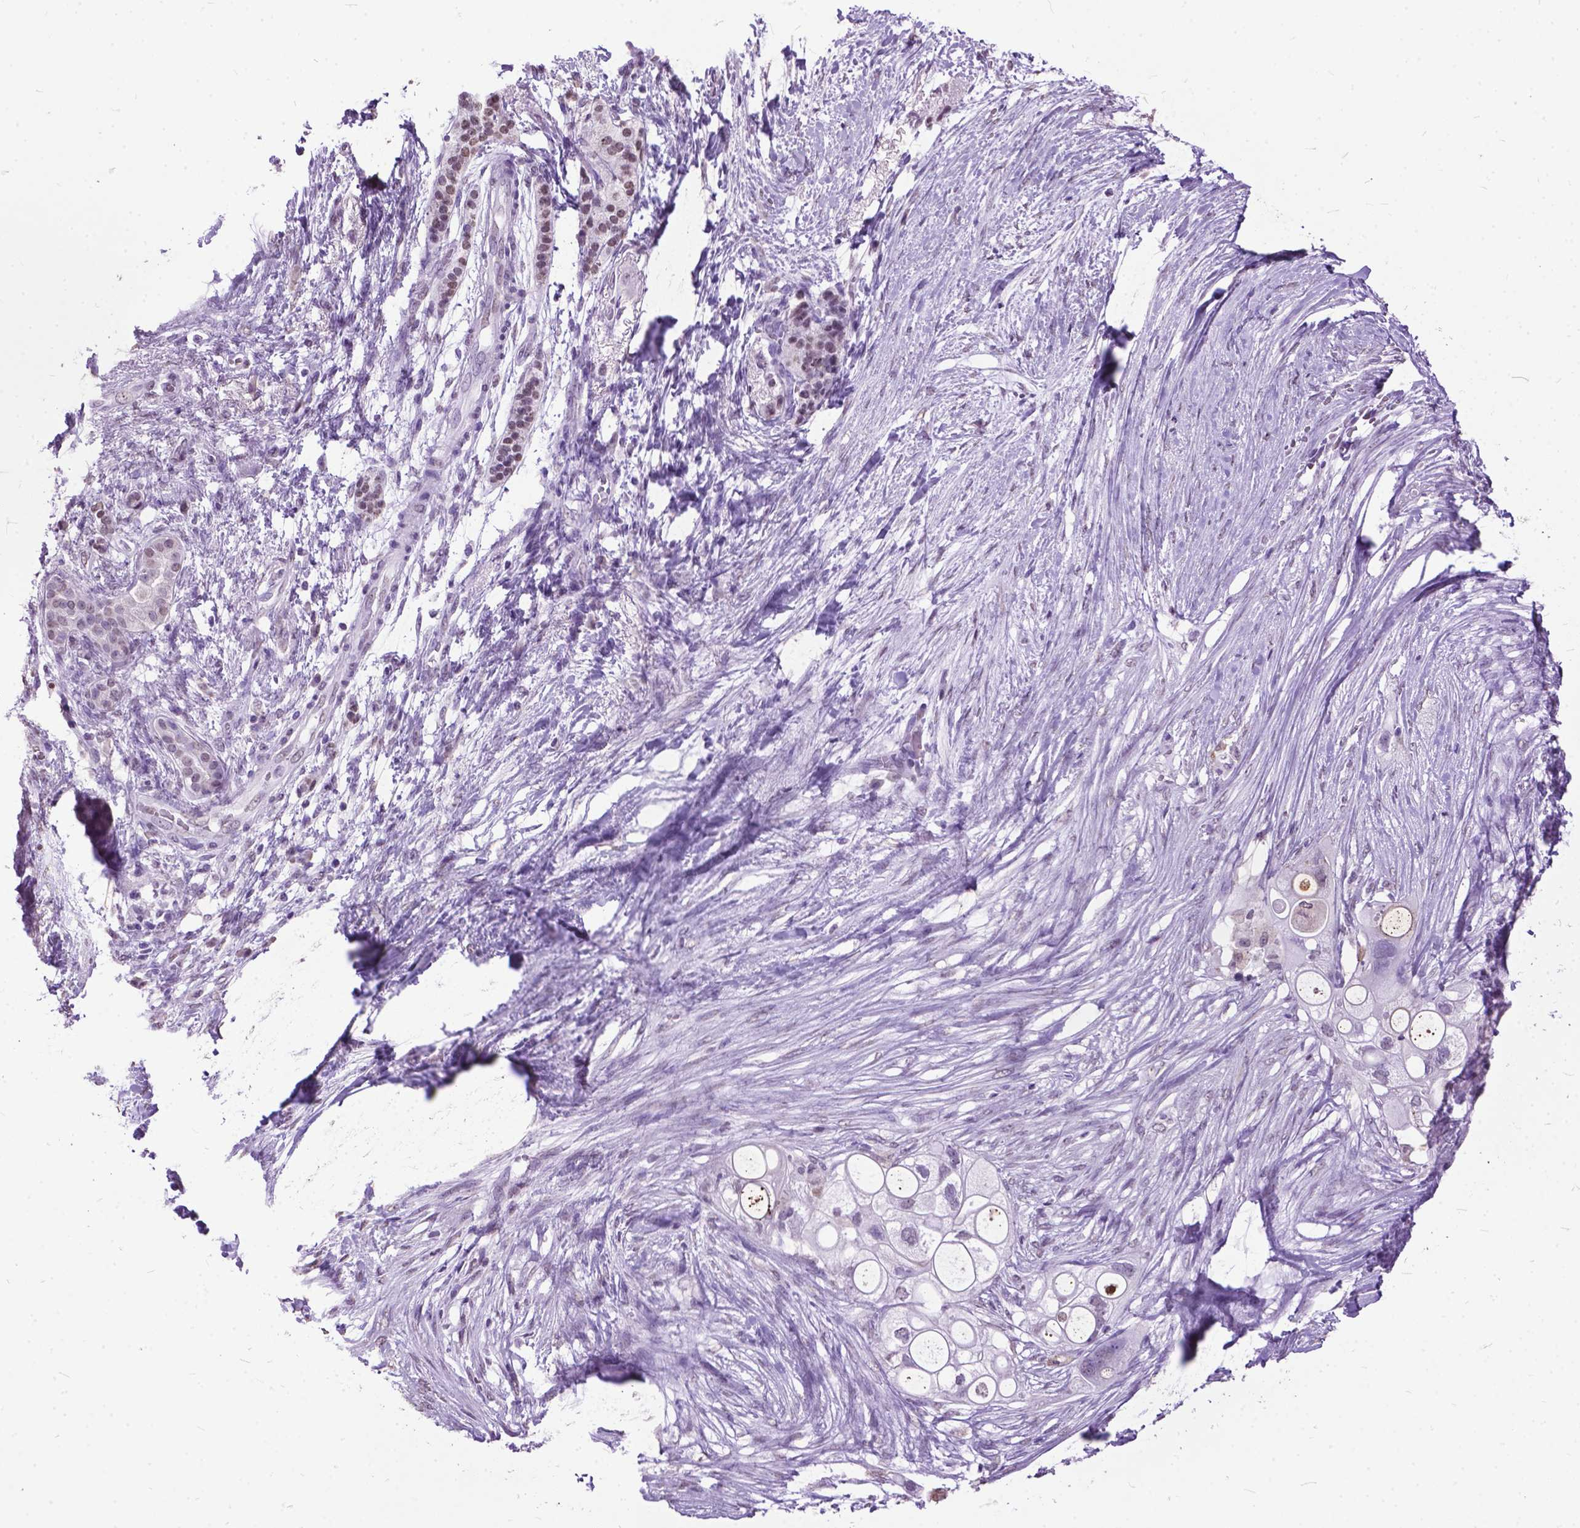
{"staining": {"intensity": "moderate", "quantity": "<25%", "location": "nuclear"}, "tissue": "pancreatic cancer", "cell_type": "Tumor cells", "image_type": "cancer", "snomed": [{"axis": "morphology", "description": "Adenocarcinoma, NOS"}, {"axis": "topography", "description": "Pancreas"}], "caption": "Tumor cells show low levels of moderate nuclear positivity in about <25% of cells in human pancreatic cancer.", "gene": "MARCHF10", "patient": {"sex": "female", "age": 72}}